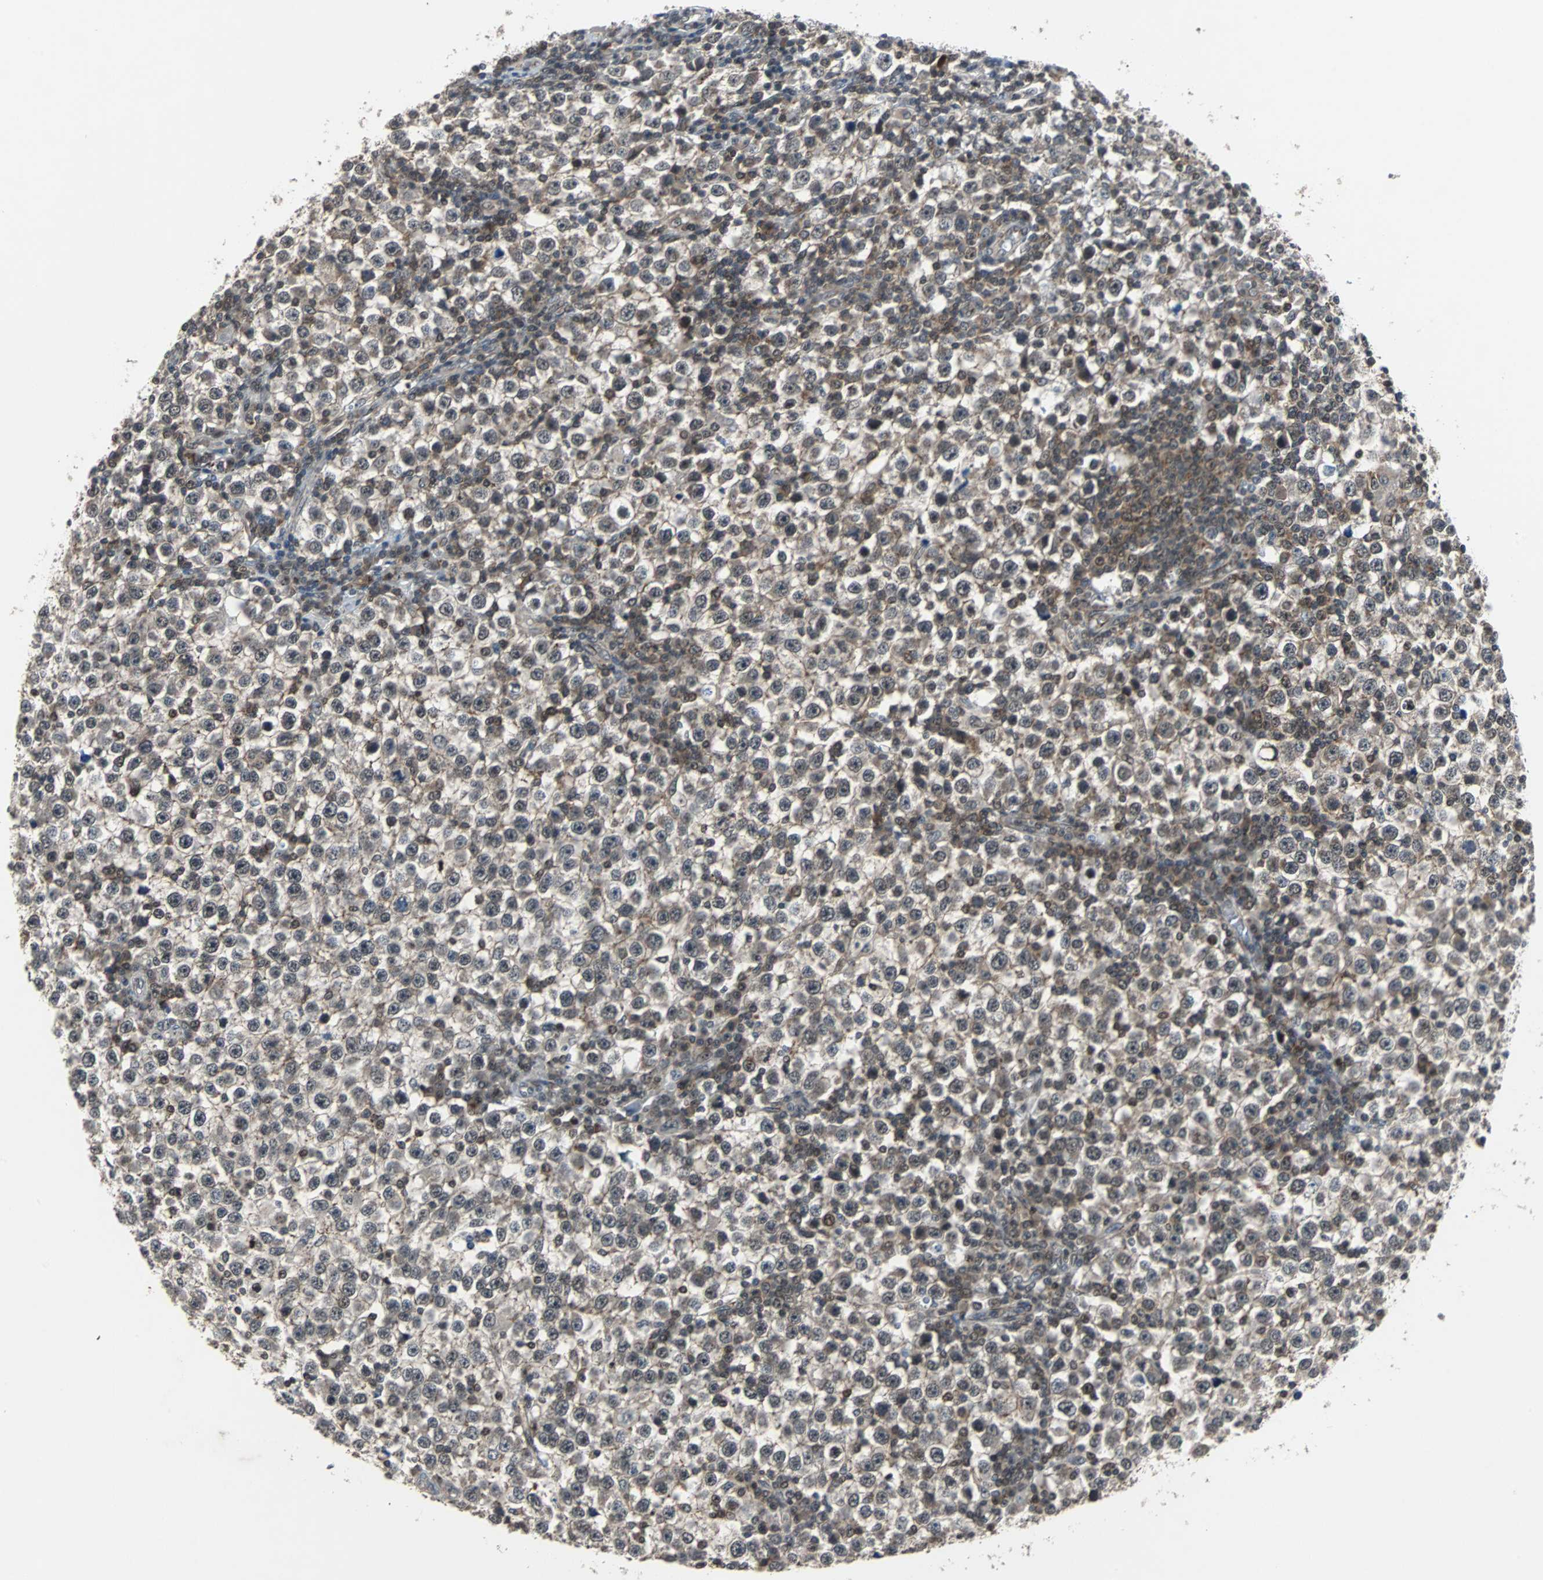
{"staining": {"intensity": "weak", "quantity": ">75%", "location": "cytoplasmic/membranous"}, "tissue": "testis cancer", "cell_type": "Tumor cells", "image_type": "cancer", "snomed": [{"axis": "morphology", "description": "Seminoma, NOS"}, {"axis": "topography", "description": "Testis"}], "caption": "Testis cancer stained with DAB IHC reveals low levels of weak cytoplasmic/membranous expression in approximately >75% of tumor cells.", "gene": "LSR", "patient": {"sex": "male", "age": 65}}